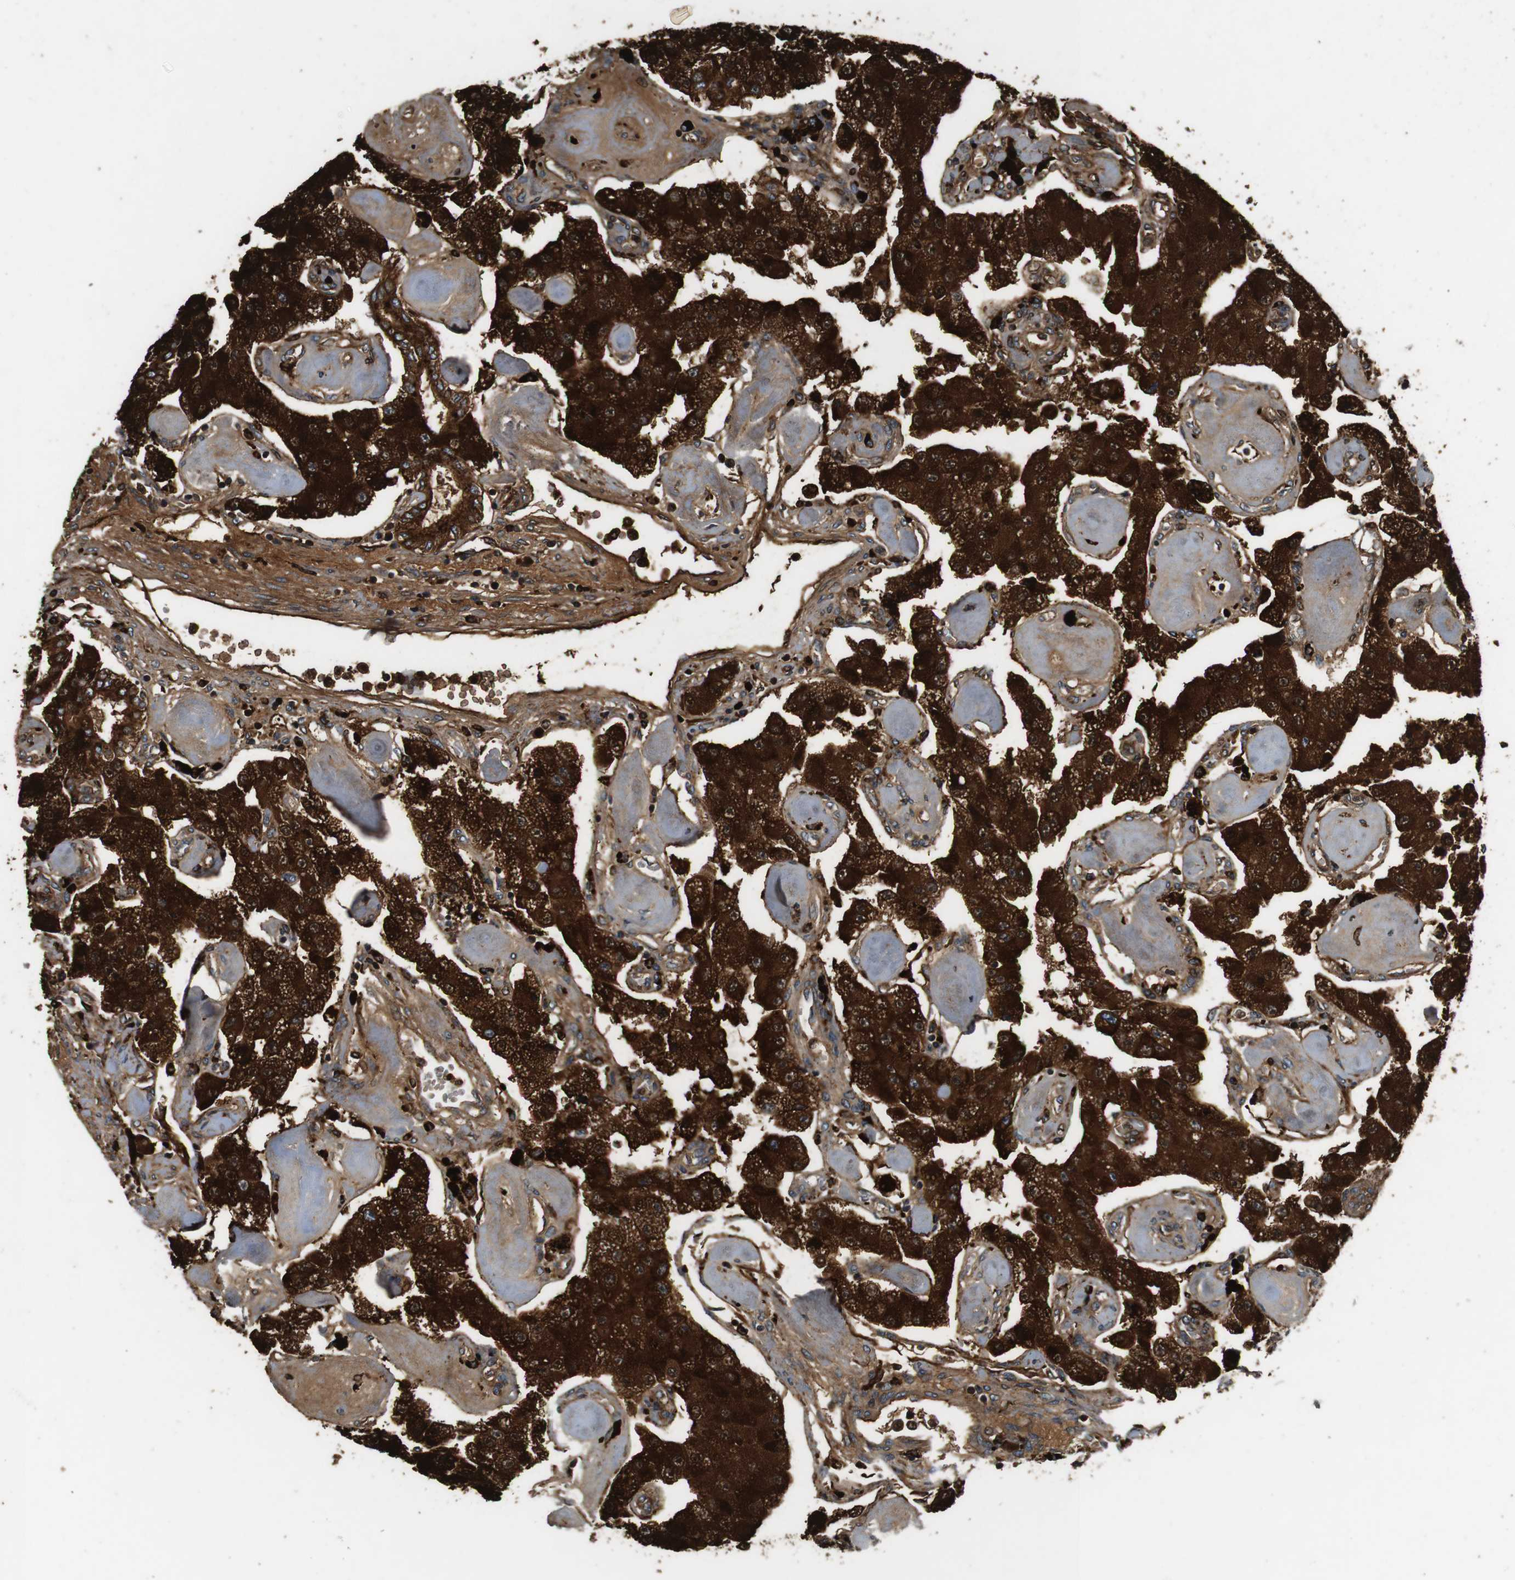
{"staining": {"intensity": "strong", "quantity": ">75%", "location": "cytoplasmic/membranous"}, "tissue": "carcinoid", "cell_type": "Tumor cells", "image_type": "cancer", "snomed": [{"axis": "morphology", "description": "Carcinoid, malignant, NOS"}, {"axis": "topography", "description": "Pancreas"}], "caption": "Tumor cells exhibit high levels of strong cytoplasmic/membranous positivity in approximately >75% of cells in human malignant carcinoid. (brown staining indicates protein expression, while blue staining denotes nuclei).", "gene": "TXNRD1", "patient": {"sex": "male", "age": 41}}